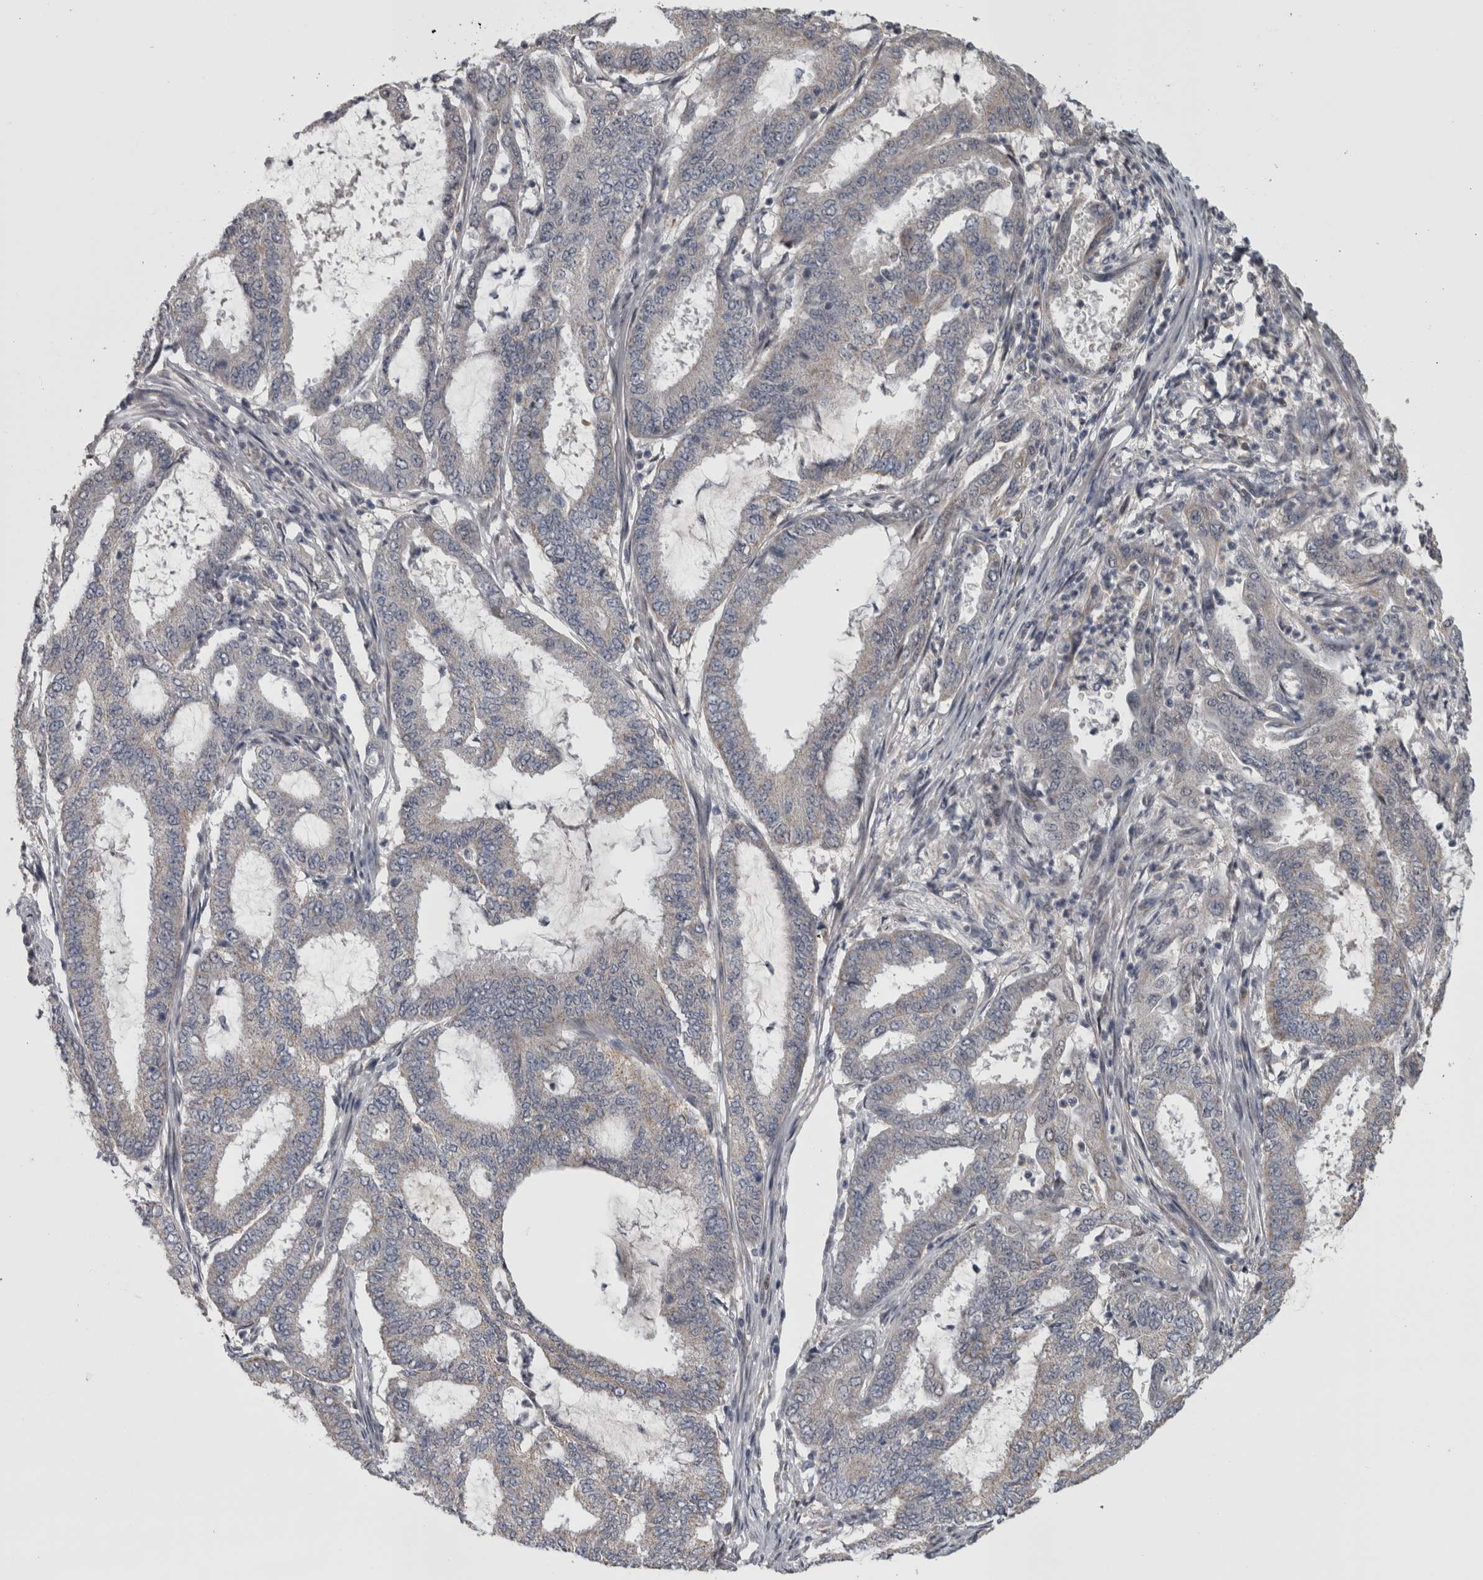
{"staining": {"intensity": "negative", "quantity": "none", "location": "none"}, "tissue": "endometrial cancer", "cell_type": "Tumor cells", "image_type": "cancer", "snomed": [{"axis": "morphology", "description": "Adenocarcinoma, NOS"}, {"axis": "topography", "description": "Endometrium"}], "caption": "Protein analysis of endometrial cancer demonstrates no significant expression in tumor cells.", "gene": "DBT", "patient": {"sex": "female", "age": 51}}